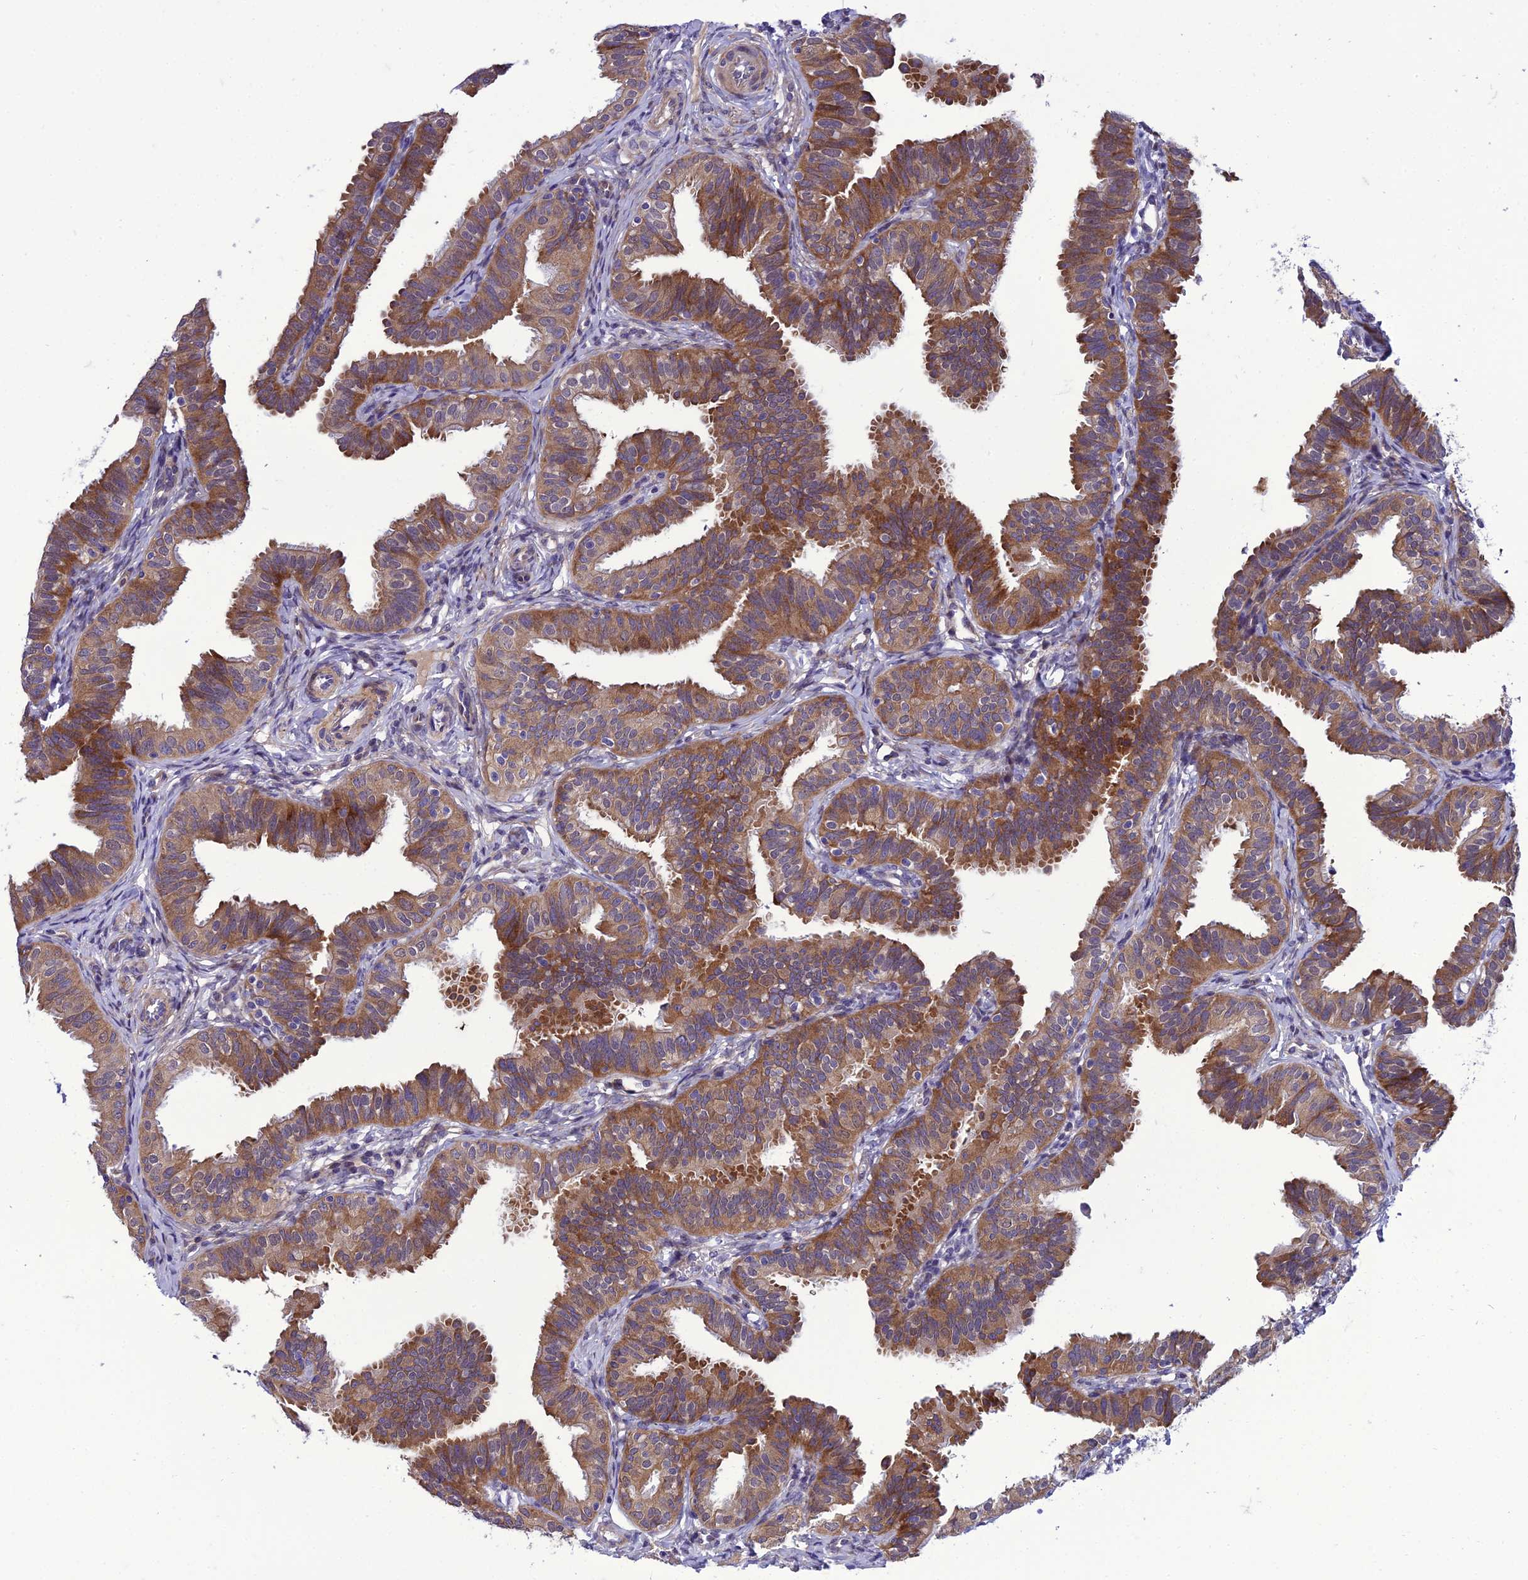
{"staining": {"intensity": "moderate", "quantity": ">75%", "location": "cytoplasmic/membranous"}, "tissue": "fallopian tube", "cell_type": "Glandular cells", "image_type": "normal", "snomed": [{"axis": "morphology", "description": "Normal tissue, NOS"}, {"axis": "topography", "description": "Fallopian tube"}], "caption": "A high-resolution image shows immunohistochemistry staining of benign fallopian tube, which demonstrates moderate cytoplasmic/membranous expression in about >75% of glandular cells.", "gene": "GAB4", "patient": {"sex": "female", "age": 35}}